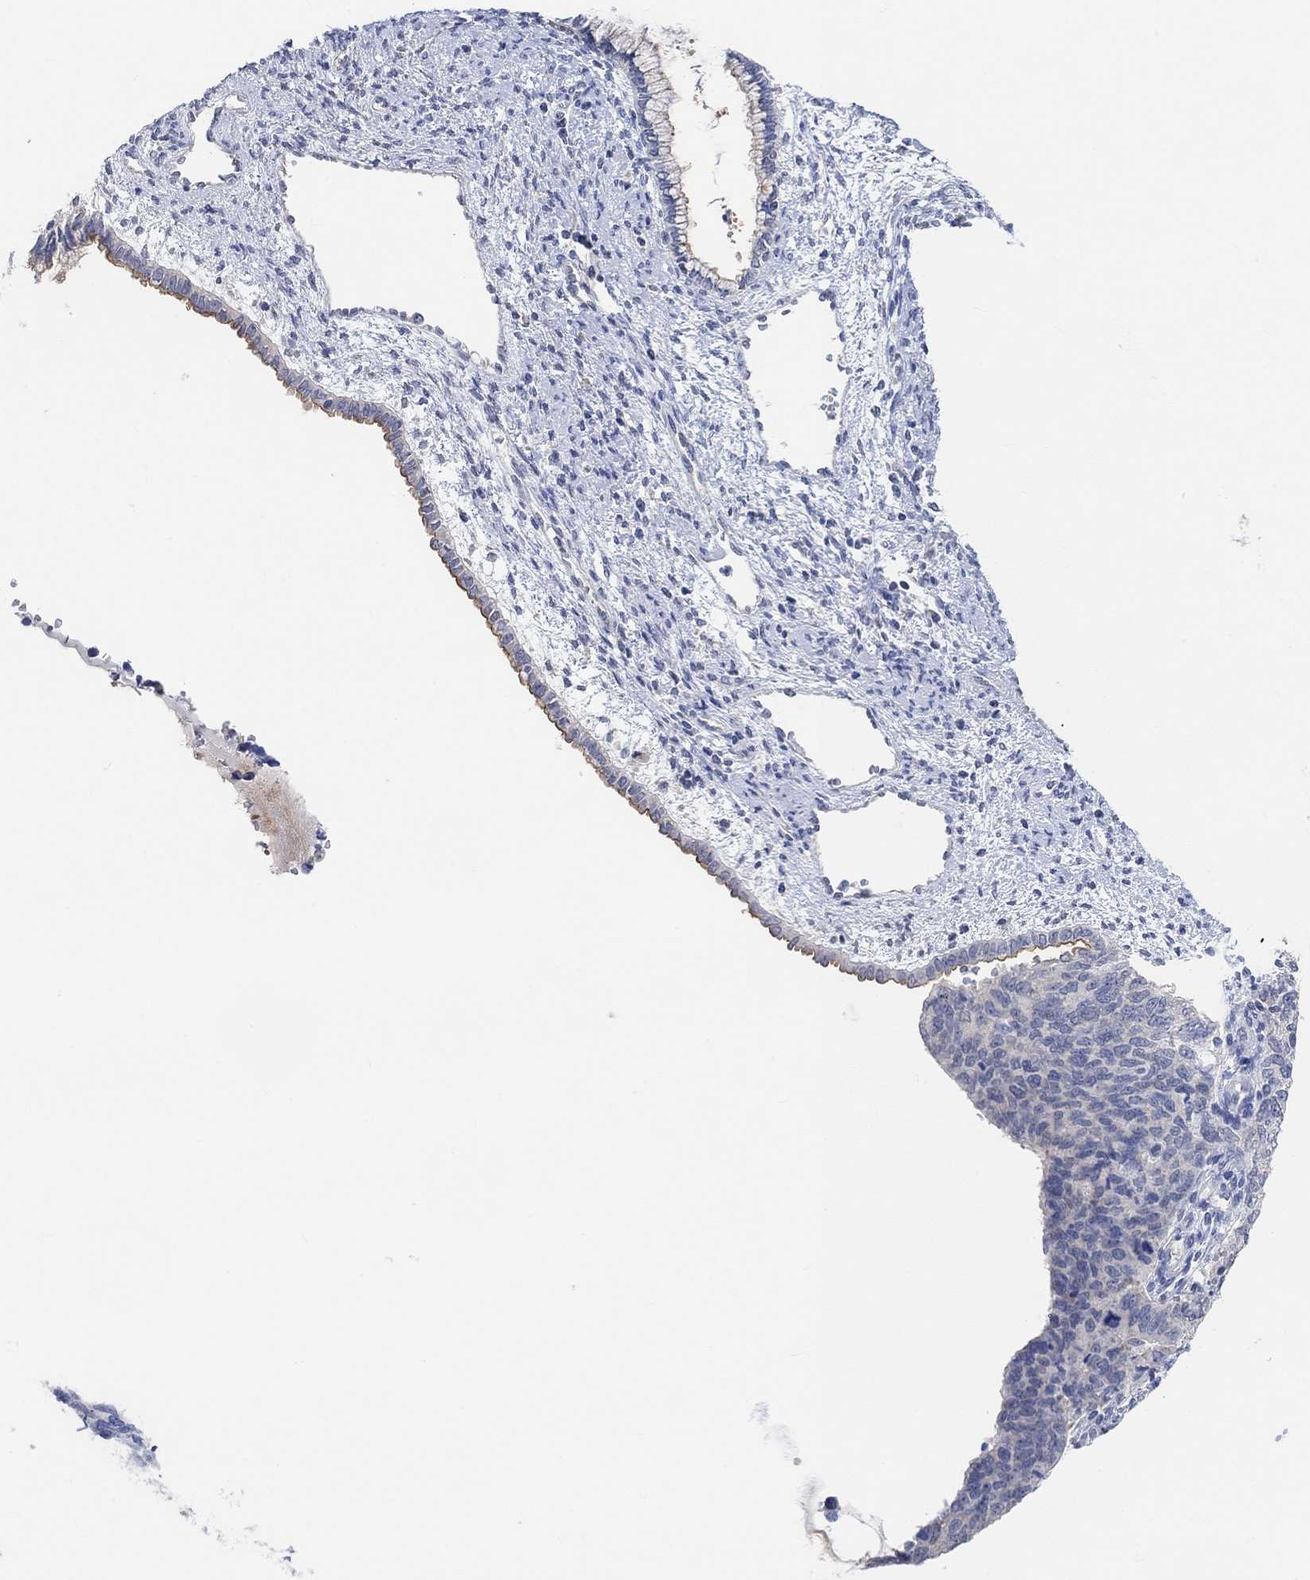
{"staining": {"intensity": "negative", "quantity": "none", "location": "none"}, "tissue": "cervical cancer", "cell_type": "Tumor cells", "image_type": "cancer", "snomed": [{"axis": "morphology", "description": "Squamous cell carcinoma, NOS"}, {"axis": "topography", "description": "Cervix"}], "caption": "Cervical cancer (squamous cell carcinoma) was stained to show a protein in brown. There is no significant positivity in tumor cells.", "gene": "MUC1", "patient": {"sex": "female", "age": 63}}